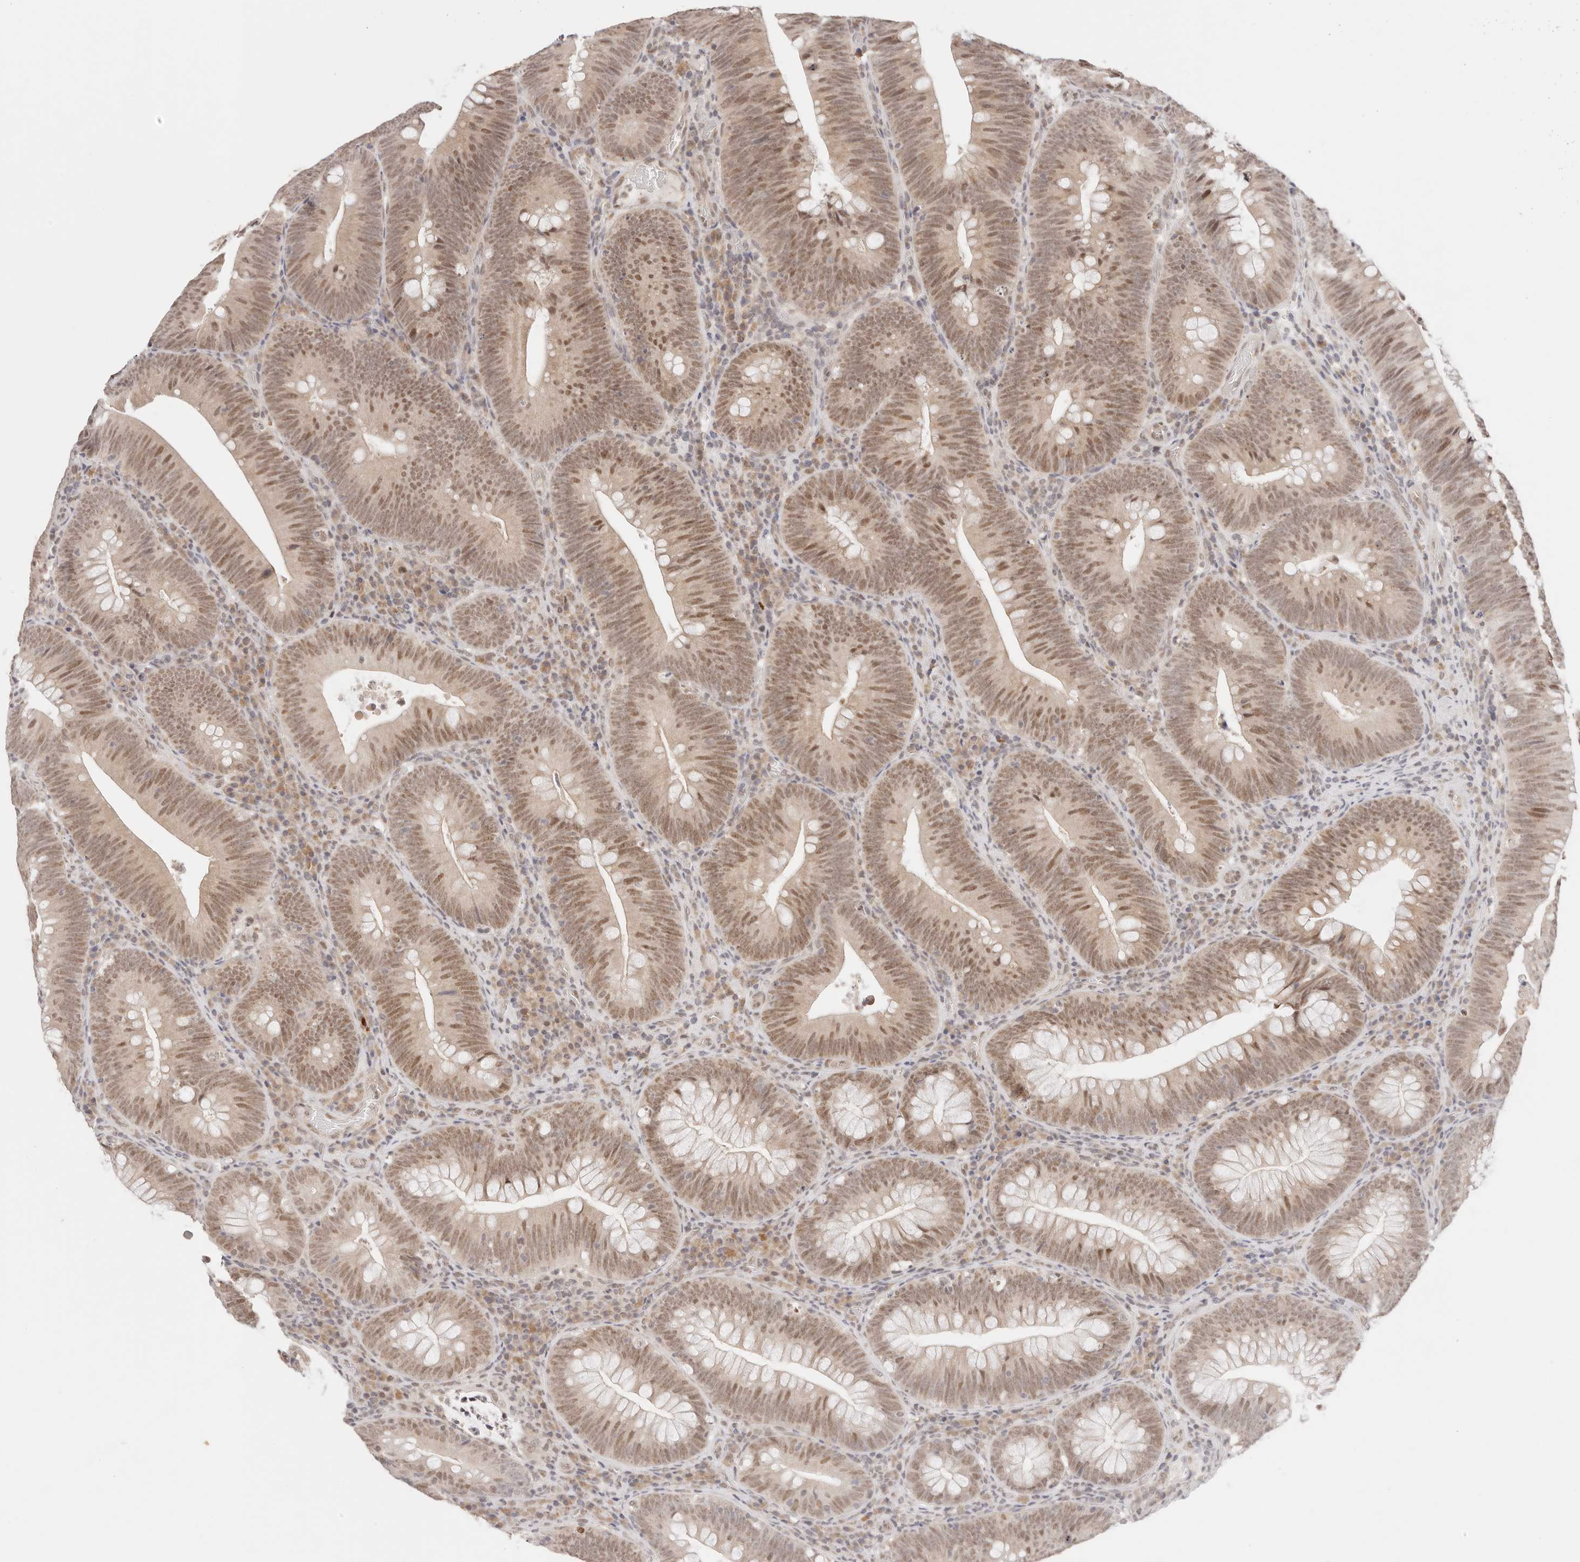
{"staining": {"intensity": "moderate", "quantity": ">75%", "location": "nuclear"}, "tissue": "colorectal cancer", "cell_type": "Tumor cells", "image_type": "cancer", "snomed": [{"axis": "morphology", "description": "Normal tissue, NOS"}, {"axis": "topography", "description": "Colon"}], "caption": "Colorectal cancer stained with DAB (3,3'-diaminobenzidine) IHC exhibits medium levels of moderate nuclear staining in approximately >75% of tumor cells. The staining is performed using DAB (3,3'-diaminobenzidine) brown chromogen to label protein expression. The nuclei are counter-stained blue using hematoxylin.", "gene": "RFC3", "patient": {"sex": "female", "age": 82}}